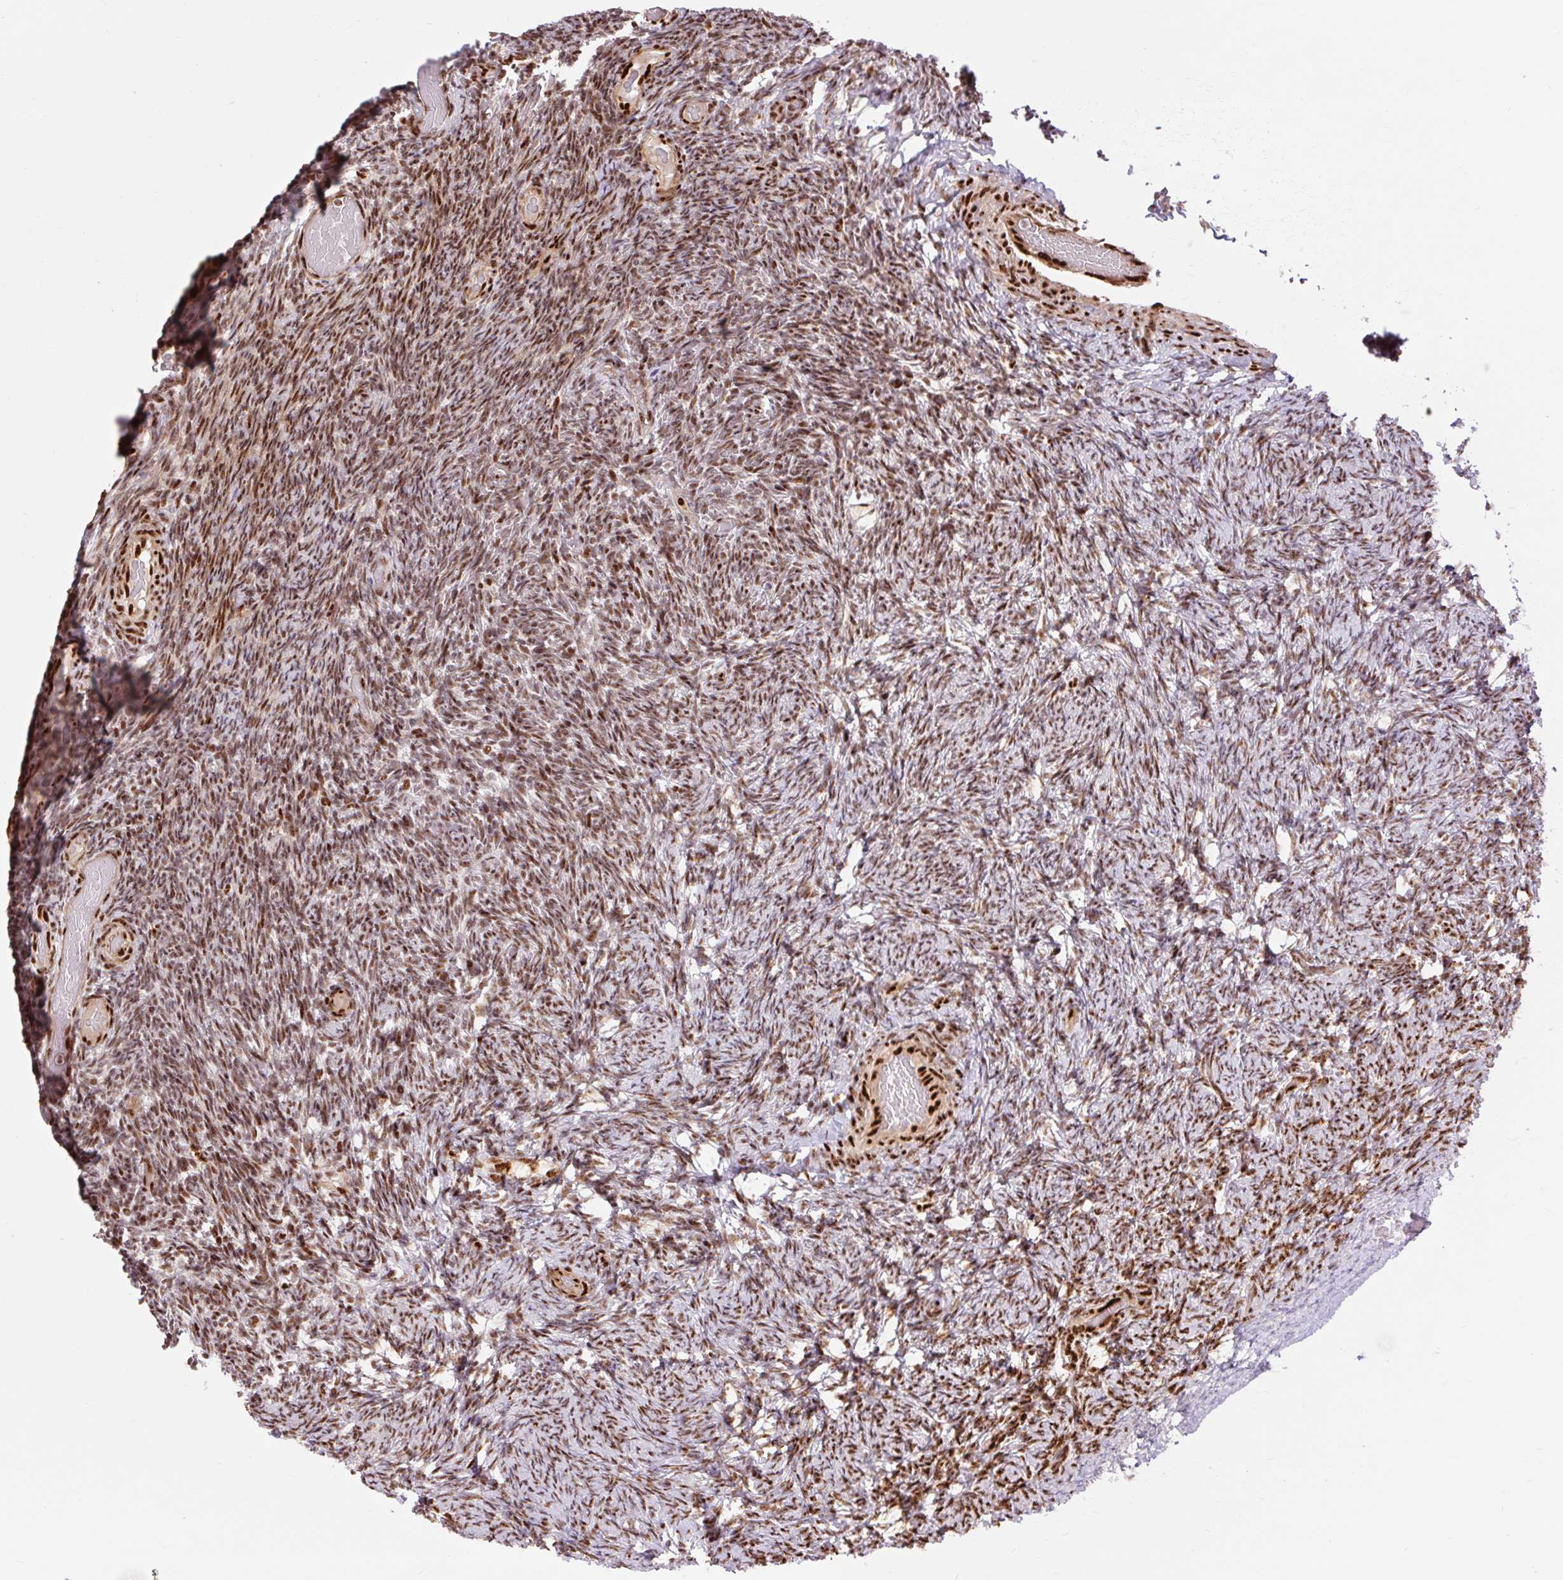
{"staining": {"intensity": "strong", "quantity": ">75%", "location": "nuclear"}, "tissue": "ovary", "cell_type": "Follicle cells", "image_type": "normal", "snomed": [{"axis": "morphology", "description": "Normal tissue, NOS"}, {"axis": "topography", "description": "Ovary"}], "caption": "High-power microscopy captured an IHC histopathology image of normal ovary, revealing strong nuclear positivity in approximately >75% of follicle cells. The staining was performed using DAB, with brown indicating positive protein expression. Nuclei are stained blue with hematoxylin.", "gene": "MECOM", "patient": {"sex": "female", "age": 34}}